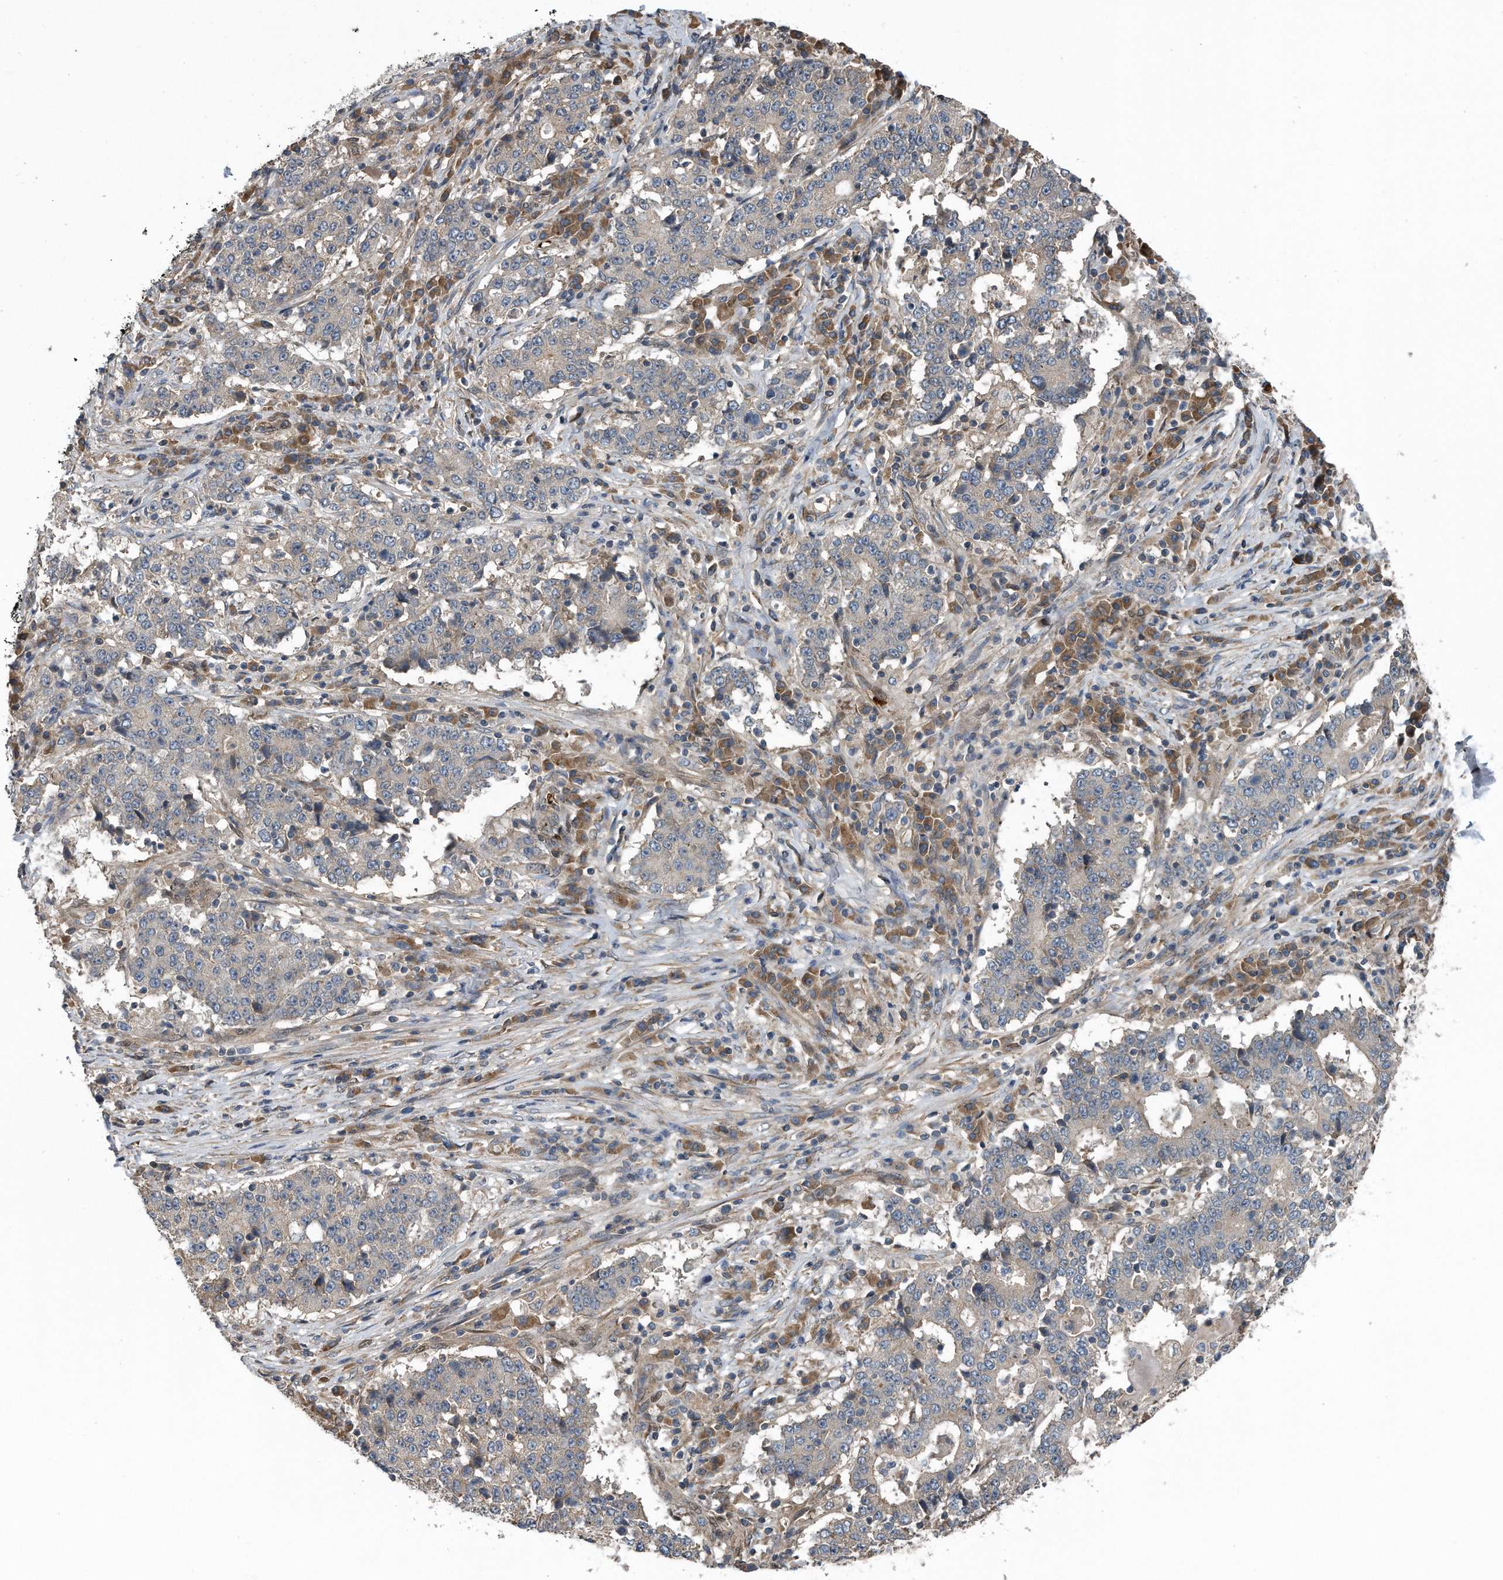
{"staining": {"intensity": "negative", "quantity": "none", "location": "none"}, "tissue": "stomach cancer", "cell_type": "Tumor cells", "image_type": "cancer", "snomed": [{"axis": "morphology", "description": "Adenocarcinoma, NOS"}, {"axis": "topography", "description": "Stomach"}], "caption": "Image shows no significant protein positivity in tumor cells of stomach cancer.", "gene": "ZNF79", "patient": {"sex": "male", "age": 59}}